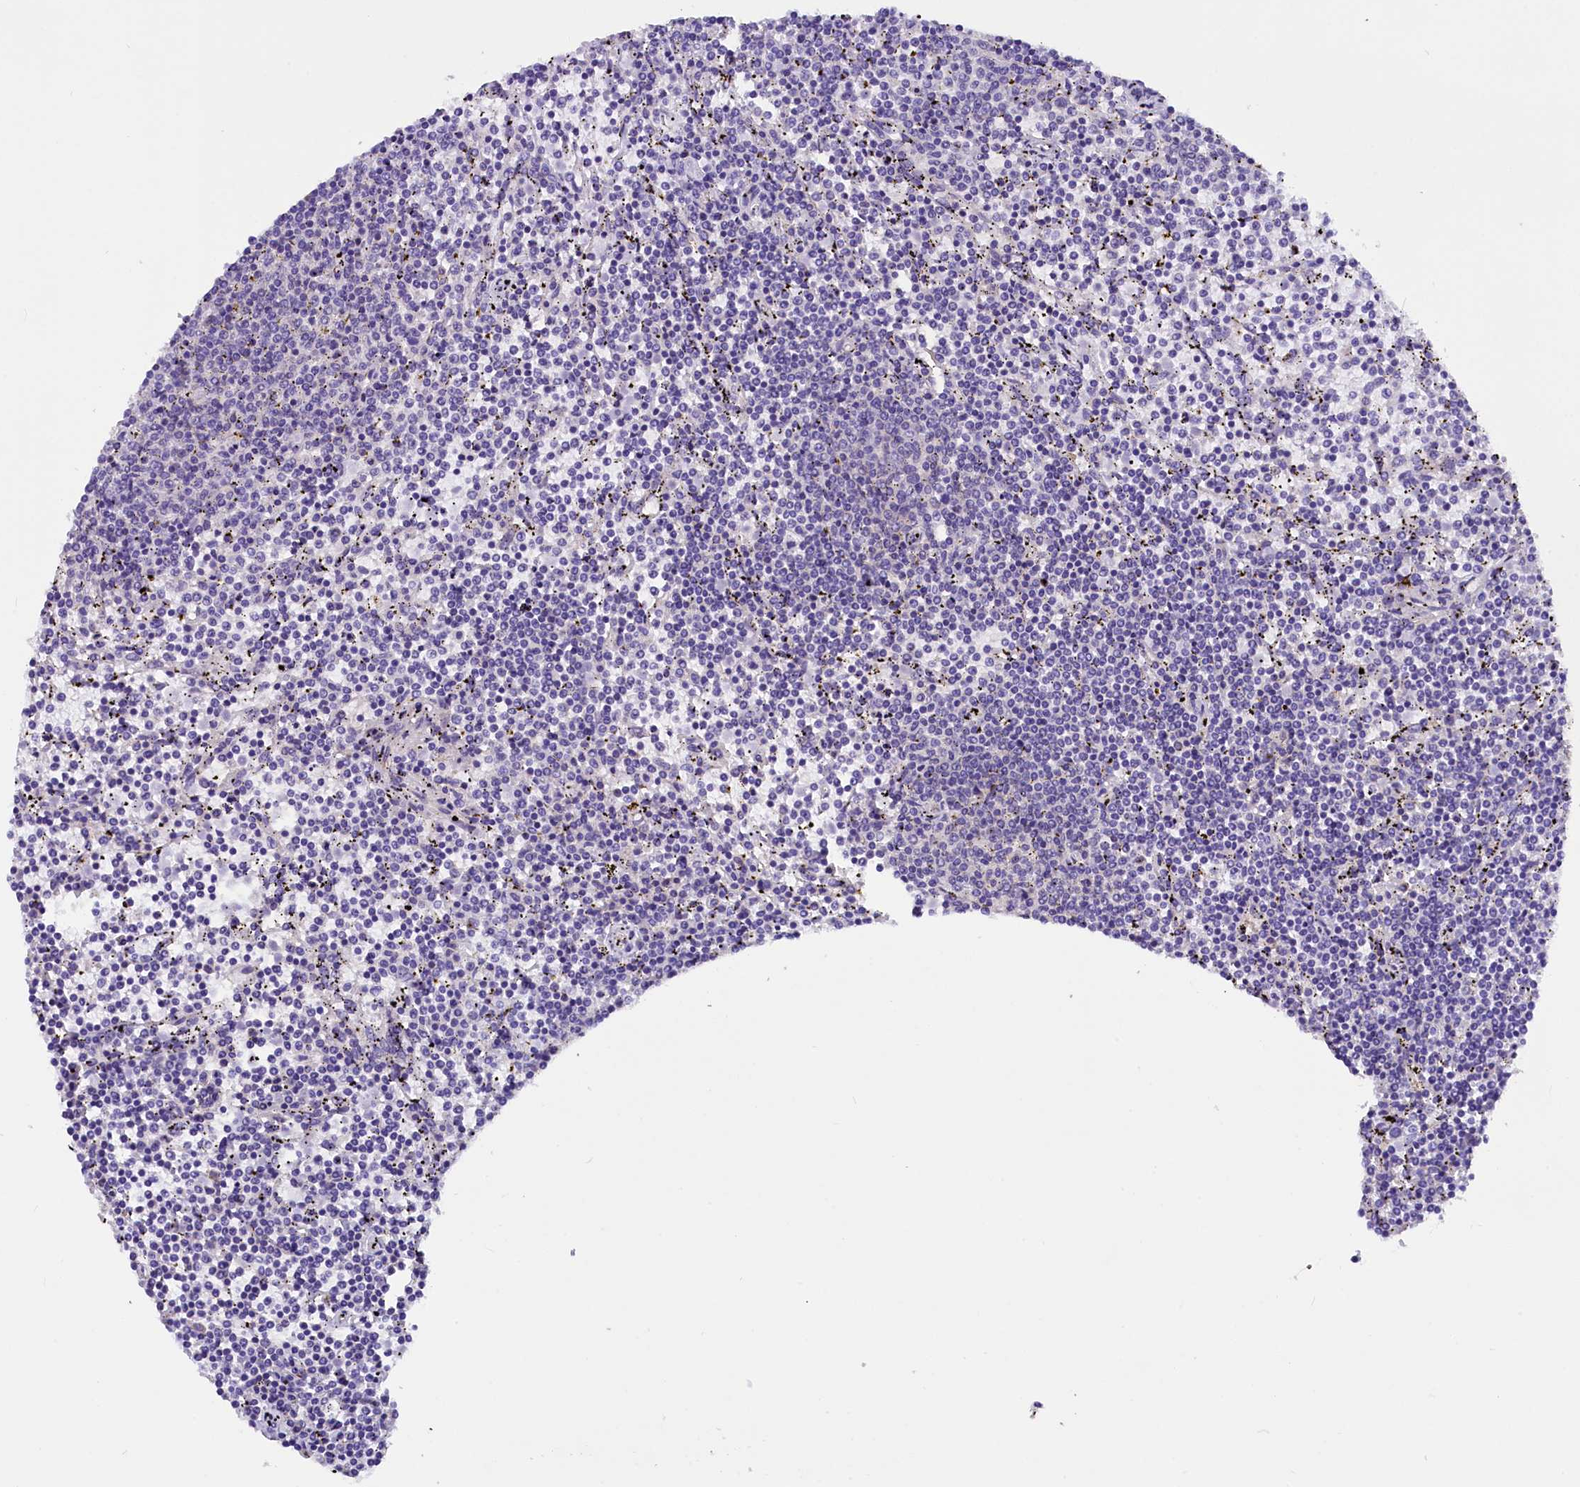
{"staining": {"intensity": "negative", "quantity": "none", "location": "none"}, "tissue": "lymphoma", "cell_type": "Tumor cells", "image_type": "cancer", "snomed": [{"axis": "morphology", "description": "Malignant lymphoma, non-Hodgkin's type, Low grade"}, {"axis": "topography", "description": "Spleen"}], "caption": "Tumor cells show no significant protein staining in malignant lymphoma, non-Hodgkin's type (low-grade).", "gene": "AP3B2", "patient": {"sex": "female", "age": 50}}